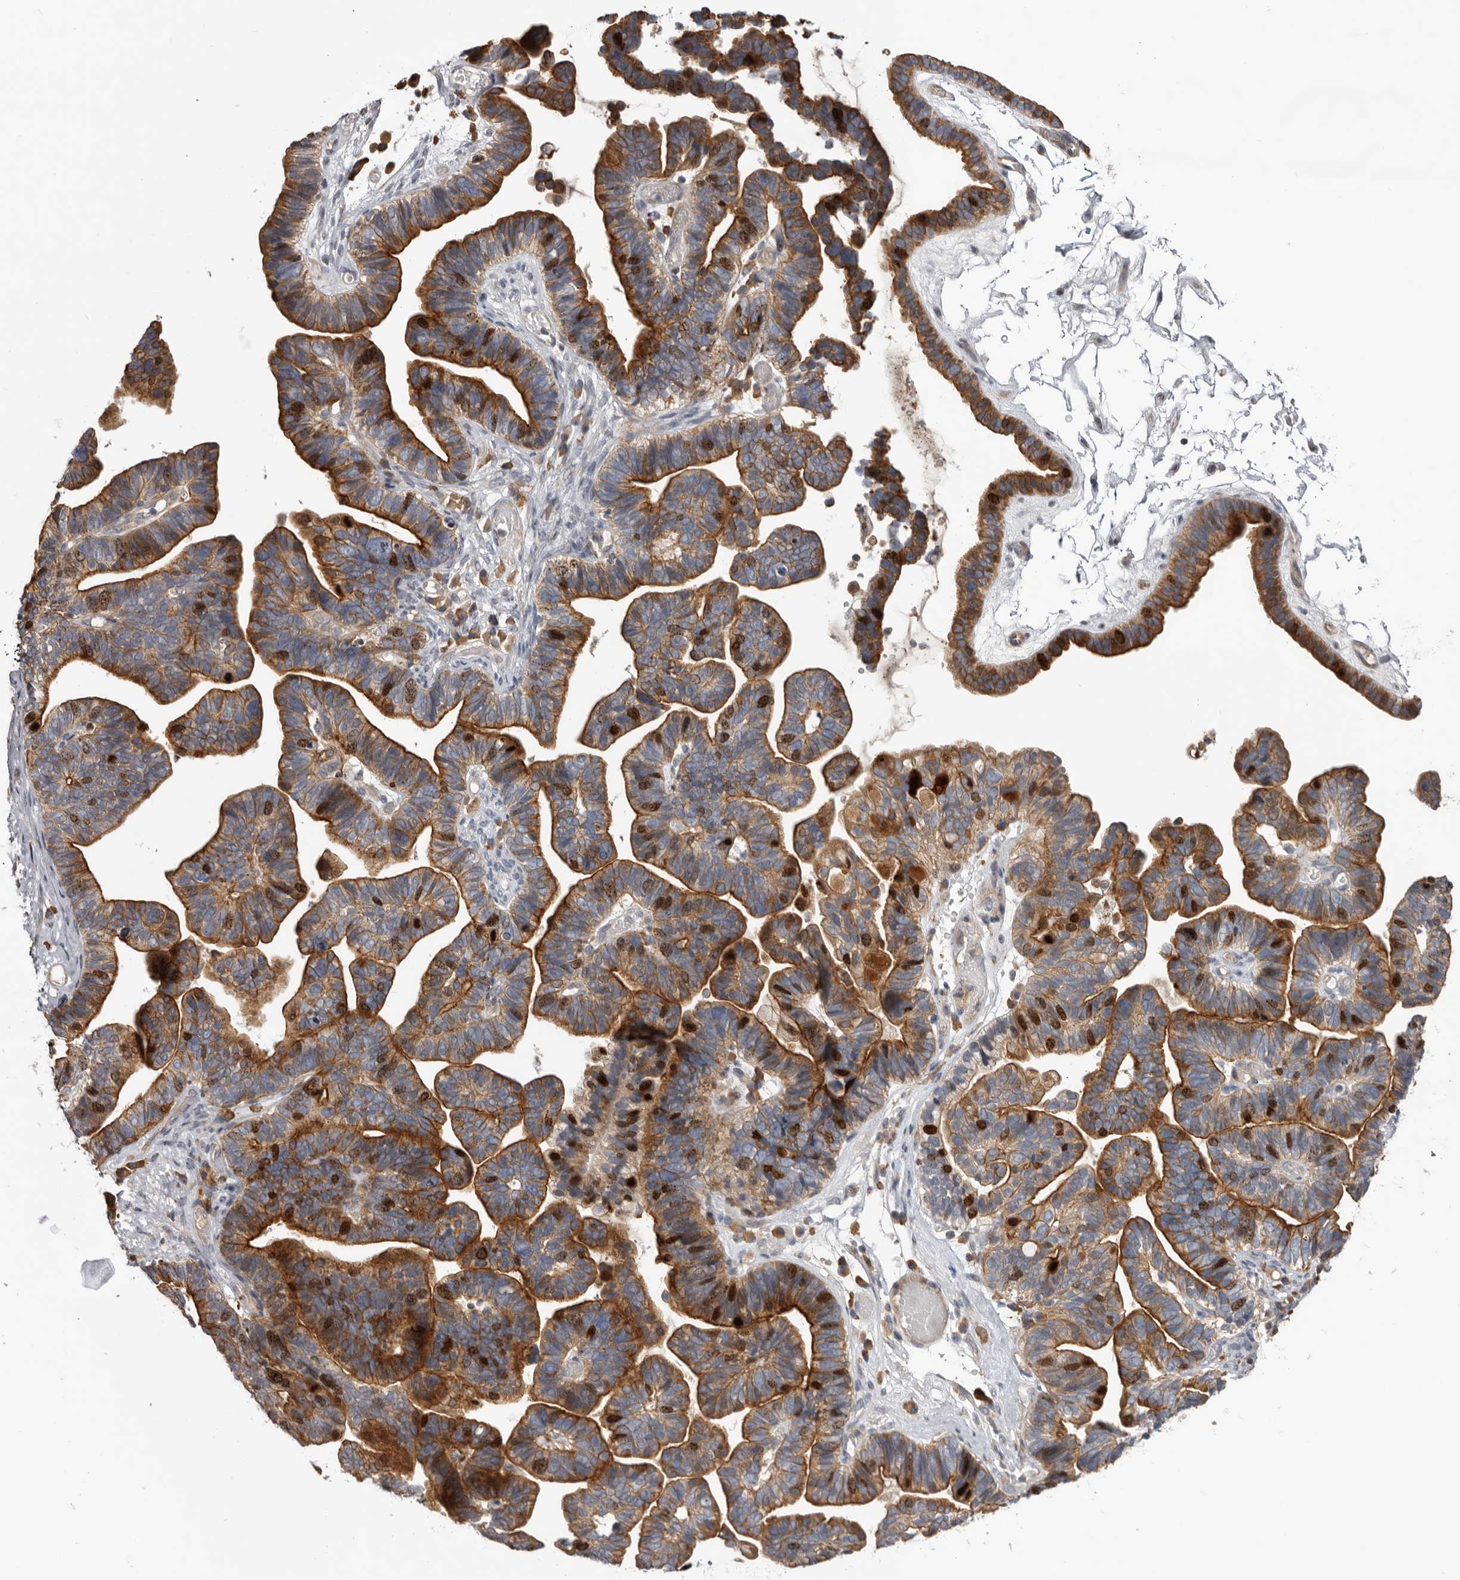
{"staining": {"intensity": "moderate", "quantity": ">75%", "location": "cytoplasmic/membranous,nuclear"}, "tissue": "ovarian cancer", "cell_type": "Tumor cells", "image_type": "cancer", "snomed": [{"axis": "morphology", "description": "Cystadenocarcinoma, serous, NOS"}, {"axis": "topography", "description": "Ovary"}], "caption": "Immunohistochemistry histopathology image of ovarian cancer (serous cystadenocarcinoma) stained for a protein (brown), which reveals medium levels of moderate cytoplasmic/membranous and nuclear staining in about >75% of tumor cells.", "gene": "CDCA8", "patient": {"sex": "female", "age": 56}}